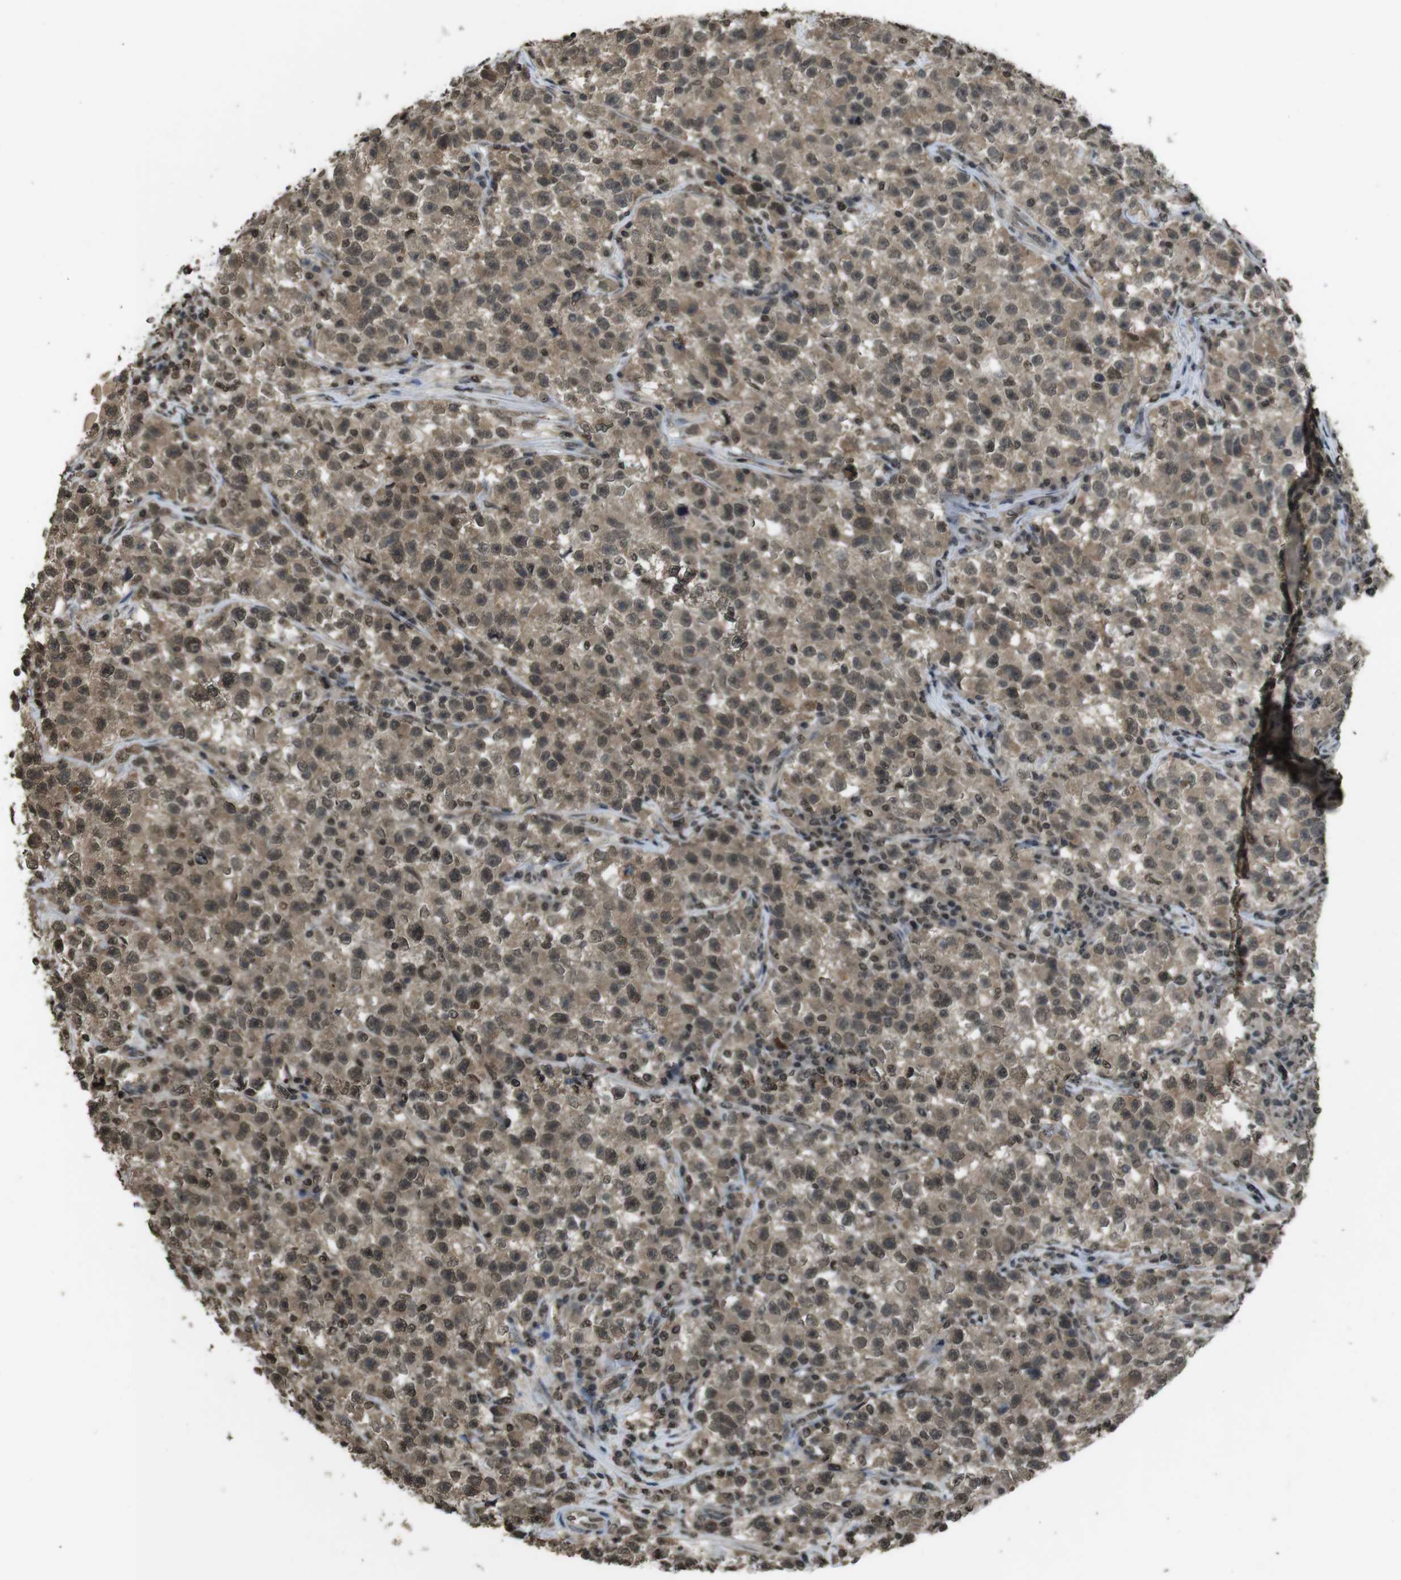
{"staining": {"intensity": "weak", "quantity": "25%-75%", "location": "nuclear"}, "tissue": "testis cancer", "cell_type": "Tumor cells", "image_type": "cancer", "snomed": [{"axis": "morphology", "description": "Seminoma, NOS"}, {"axis": "topography", "description": "Testis"}], "caption": "Immunohistochemistry image of human testis seminoma stained for a protein (brown), which demonstrates low levels of weak nuclear expression in approximately 25%-75% of tumor cells.", "gene": "MAF", "patient": {"sex": "male", "age": 22}}